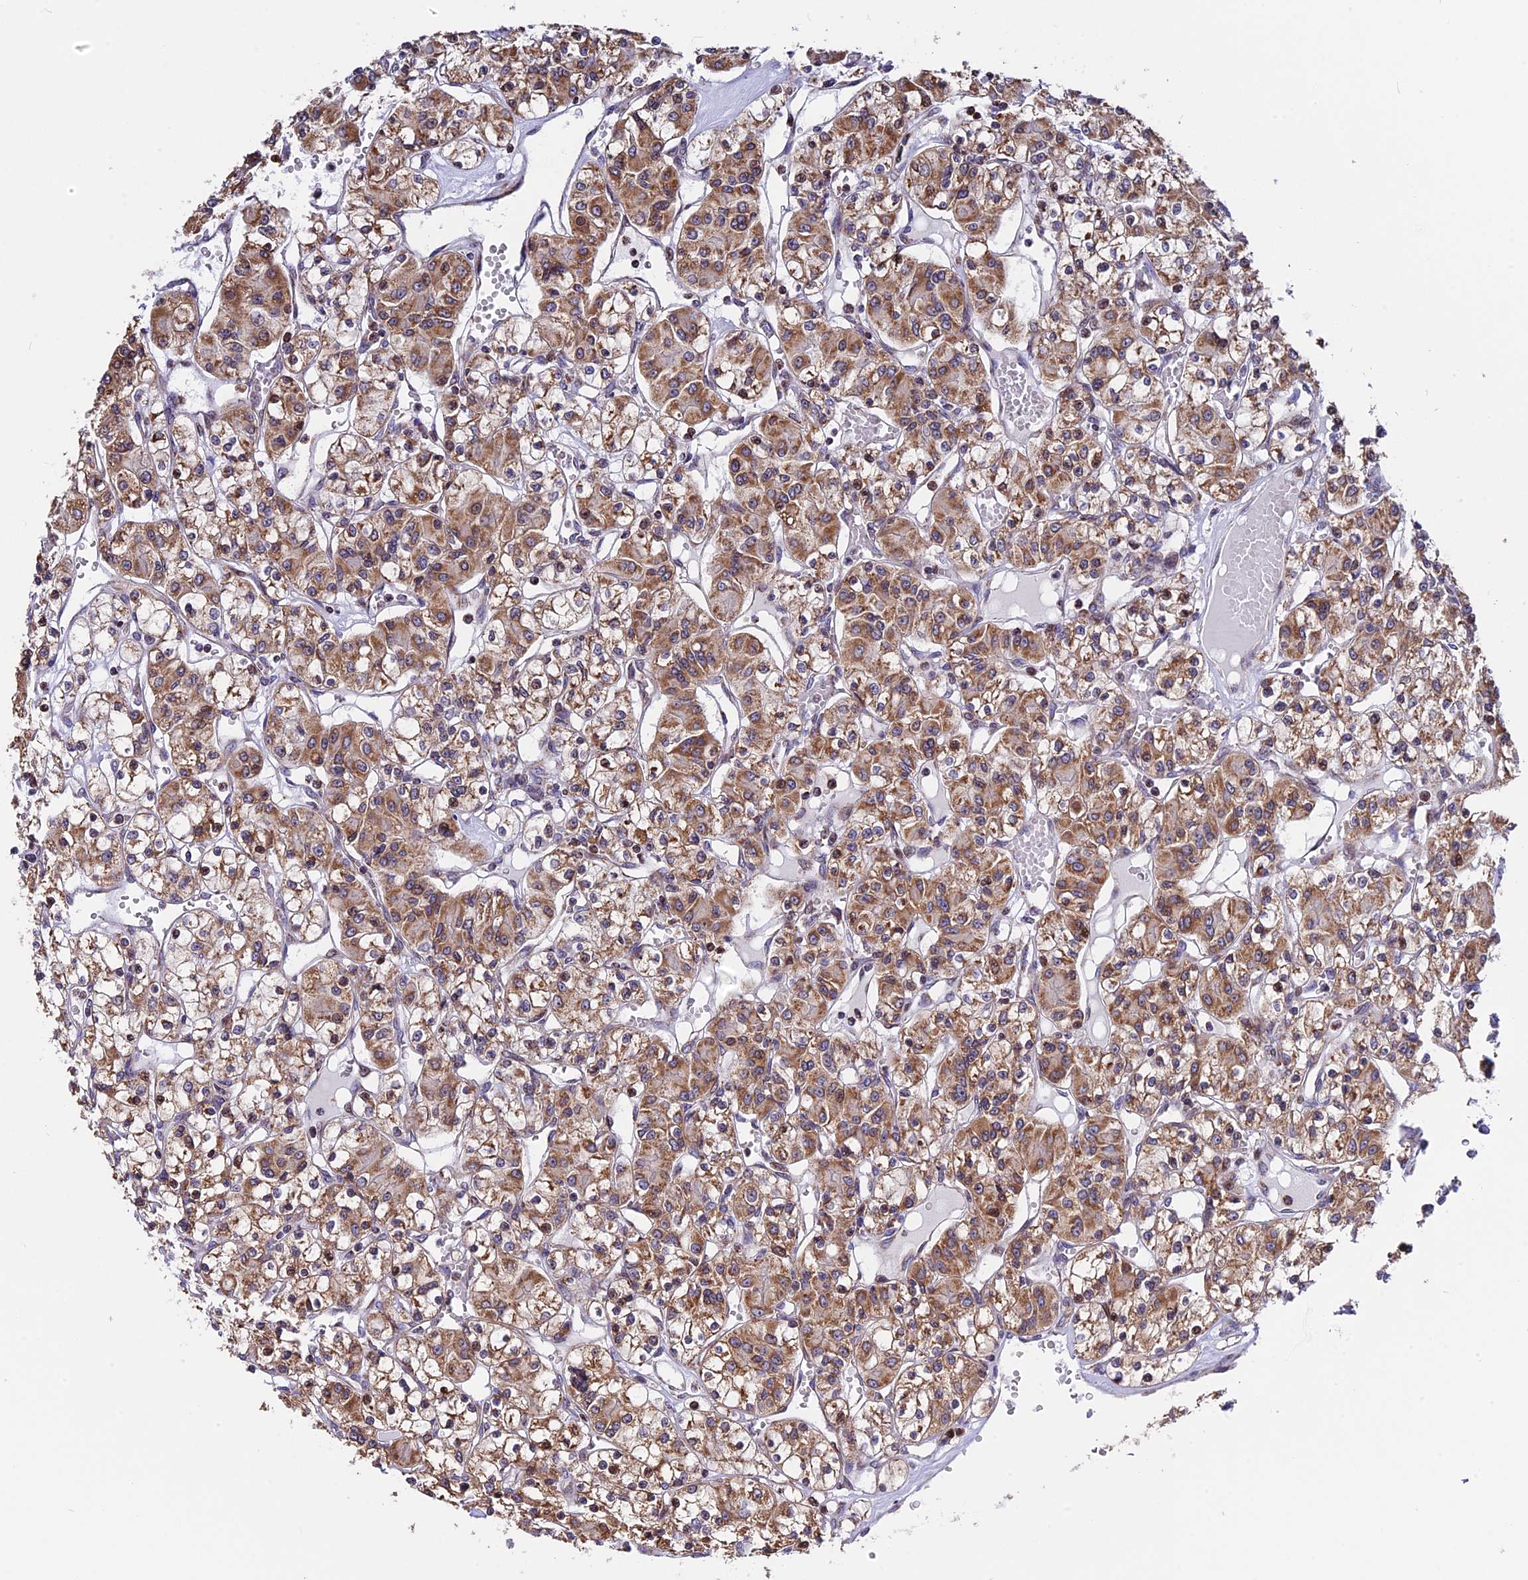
{"staining": {"intensity": "moderate", "quantity": ">75%", "location": "cytoplasmic/membranous"}, "tissue": "renal cancer", "cell_type": "Tumor cells", "image_type": "cancer", "snomed": [{"axis": "morphology", "description": "Adenocarcinoma, NOS"}, {"axis": "topography", "description": "Kidney"}], "caption": "Protein positivity by immunohistochemistry (IHC) shows moderate cytoplasmic/membranous staining in approximately >75% of tumor cells in renal adenocarcinoma.", "gene": "FAM174C", "patient": {"sex": "female", "age": 59}}